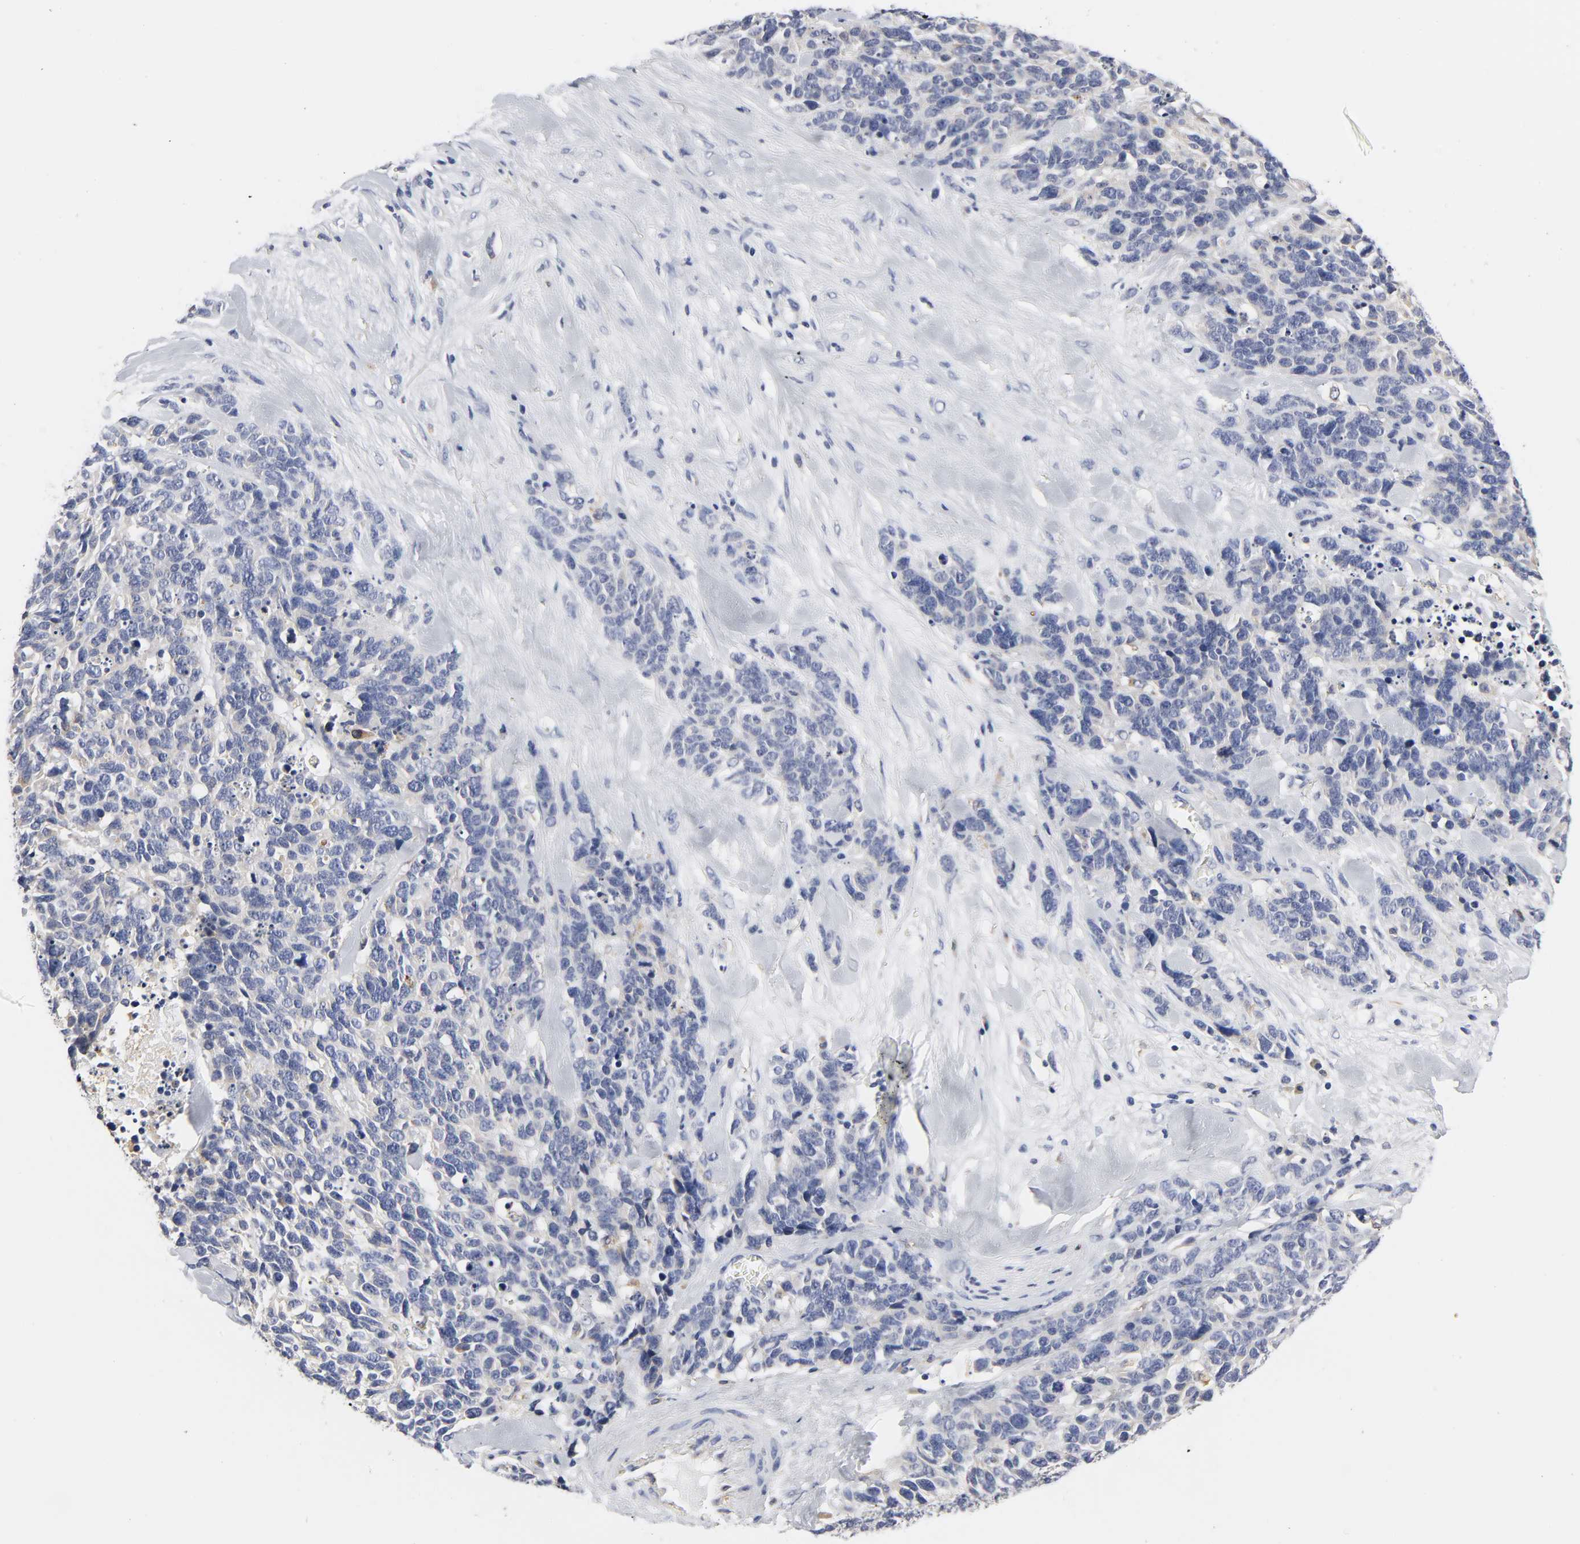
{"staining": {"intensity": "negative", "quantity": "none", "location": "none"}, "tissue": "lung cancer", "cell_type": "Tumor cells", "image_type": "cancer", "snomed": [{"axis": "morphology", "description": "Neoplasm, malignant, NOS"}, {"axis": "topography", "description": "Lung"}], "caption": "IHC of lung cancer shows no staining in tumor cells. (DAB (3,3'-diaminobenzidine) immunohistochemistry (IHC) with hematoxylin counter stain).", "gene": "HCK", "patient": {"sex": "female", "age": 58}}